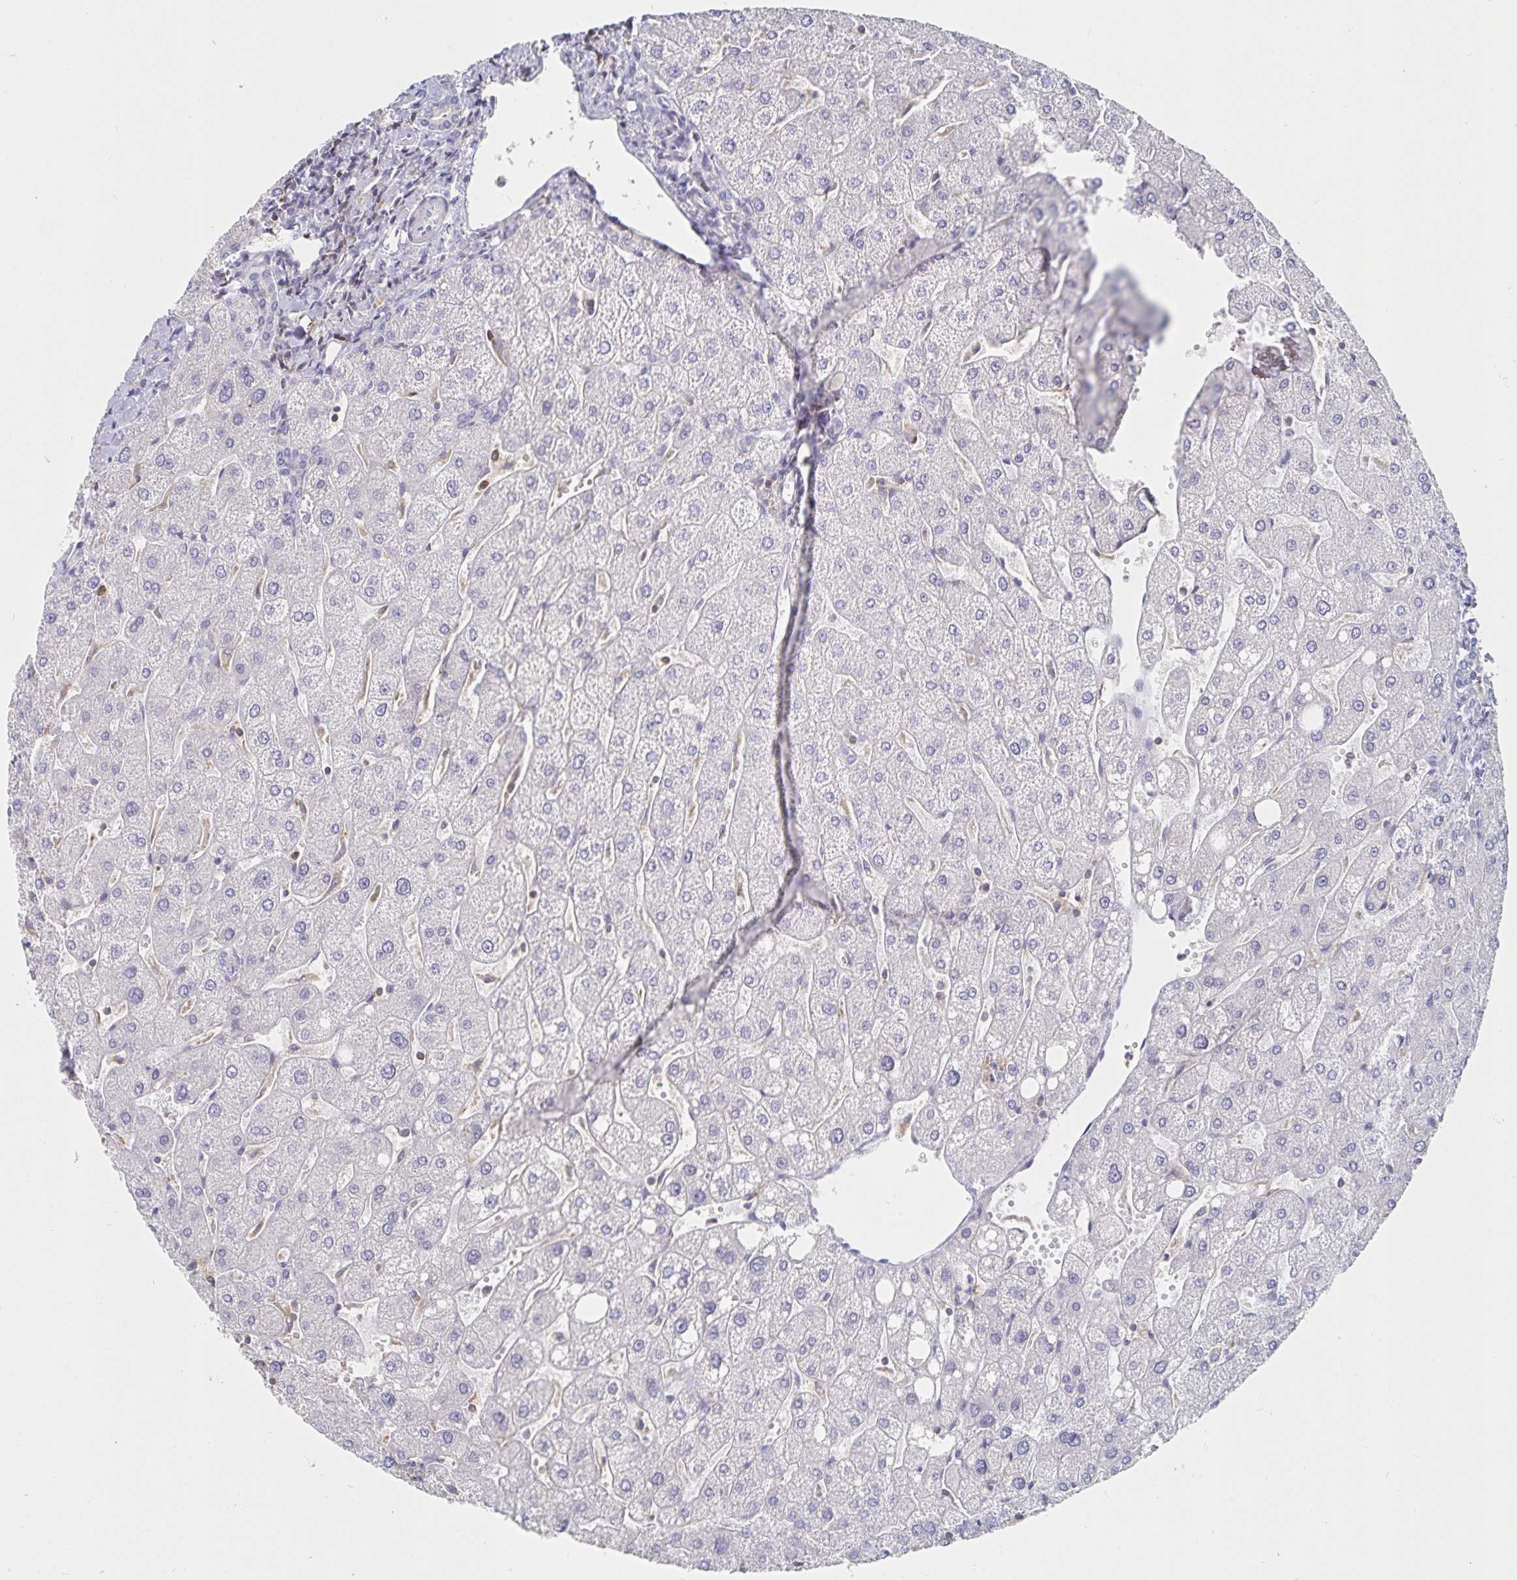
{"staining": {"intensity": "negative", "quantity": "none", "location": "none"}, "tissue": "liver", "cell_type": "Cholangiocytes", "image_type": "normal", "snomed": [{"axis": "morphology", "description": "Normal tissue, NOS"}, {"axis": "topography", "description": "Liver"}], "caption": "Immunohistochemical staining of benign human liver reveals no significant expression in cholangiocytes.", "gene": "PIK3CD", "patient": {"sex": "male", "age": 67}}